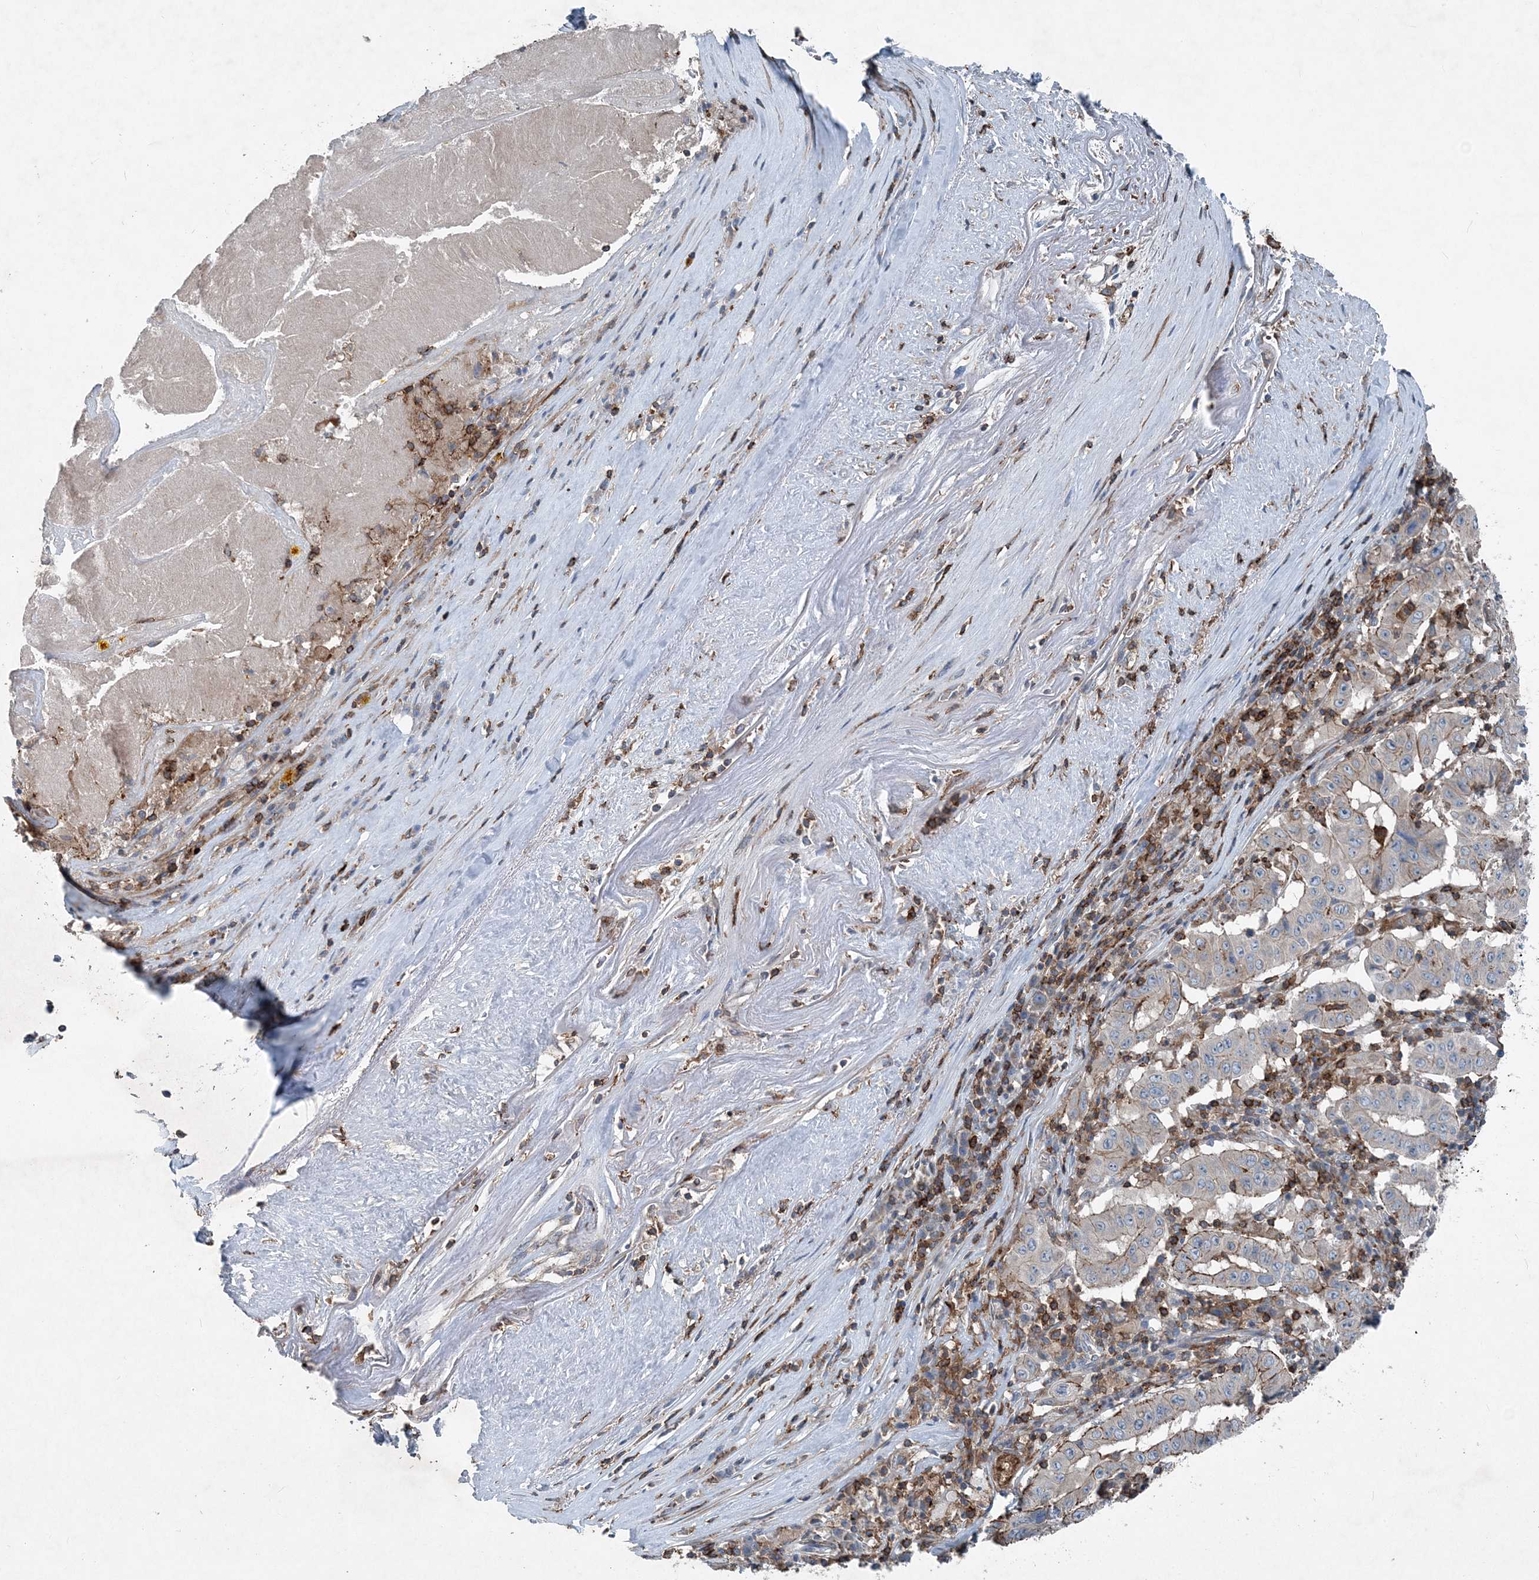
{"staining": {"intensity": "moderate", "quantity": "<25%", "location": "cytoplasmic/membranous"}, "tissue": "pancreatic cancer", "cell_type": "Tumor cells", "image_type": "cancer", "snomed": [{"axis": "morphology", "description": "Adenocarcinoma, NOS"}, {"axis": "topography", "description": "Pancreas"}], "caption": "There is low levels of moderate cytoplasmic/membranous positivity in tumor cells of pancreatic adenocarcinoma, as demonstrated by immunohistochemical staining (brown color).", "gene": "DGUOK", "patient": {"sex": "male", "age": 63}}